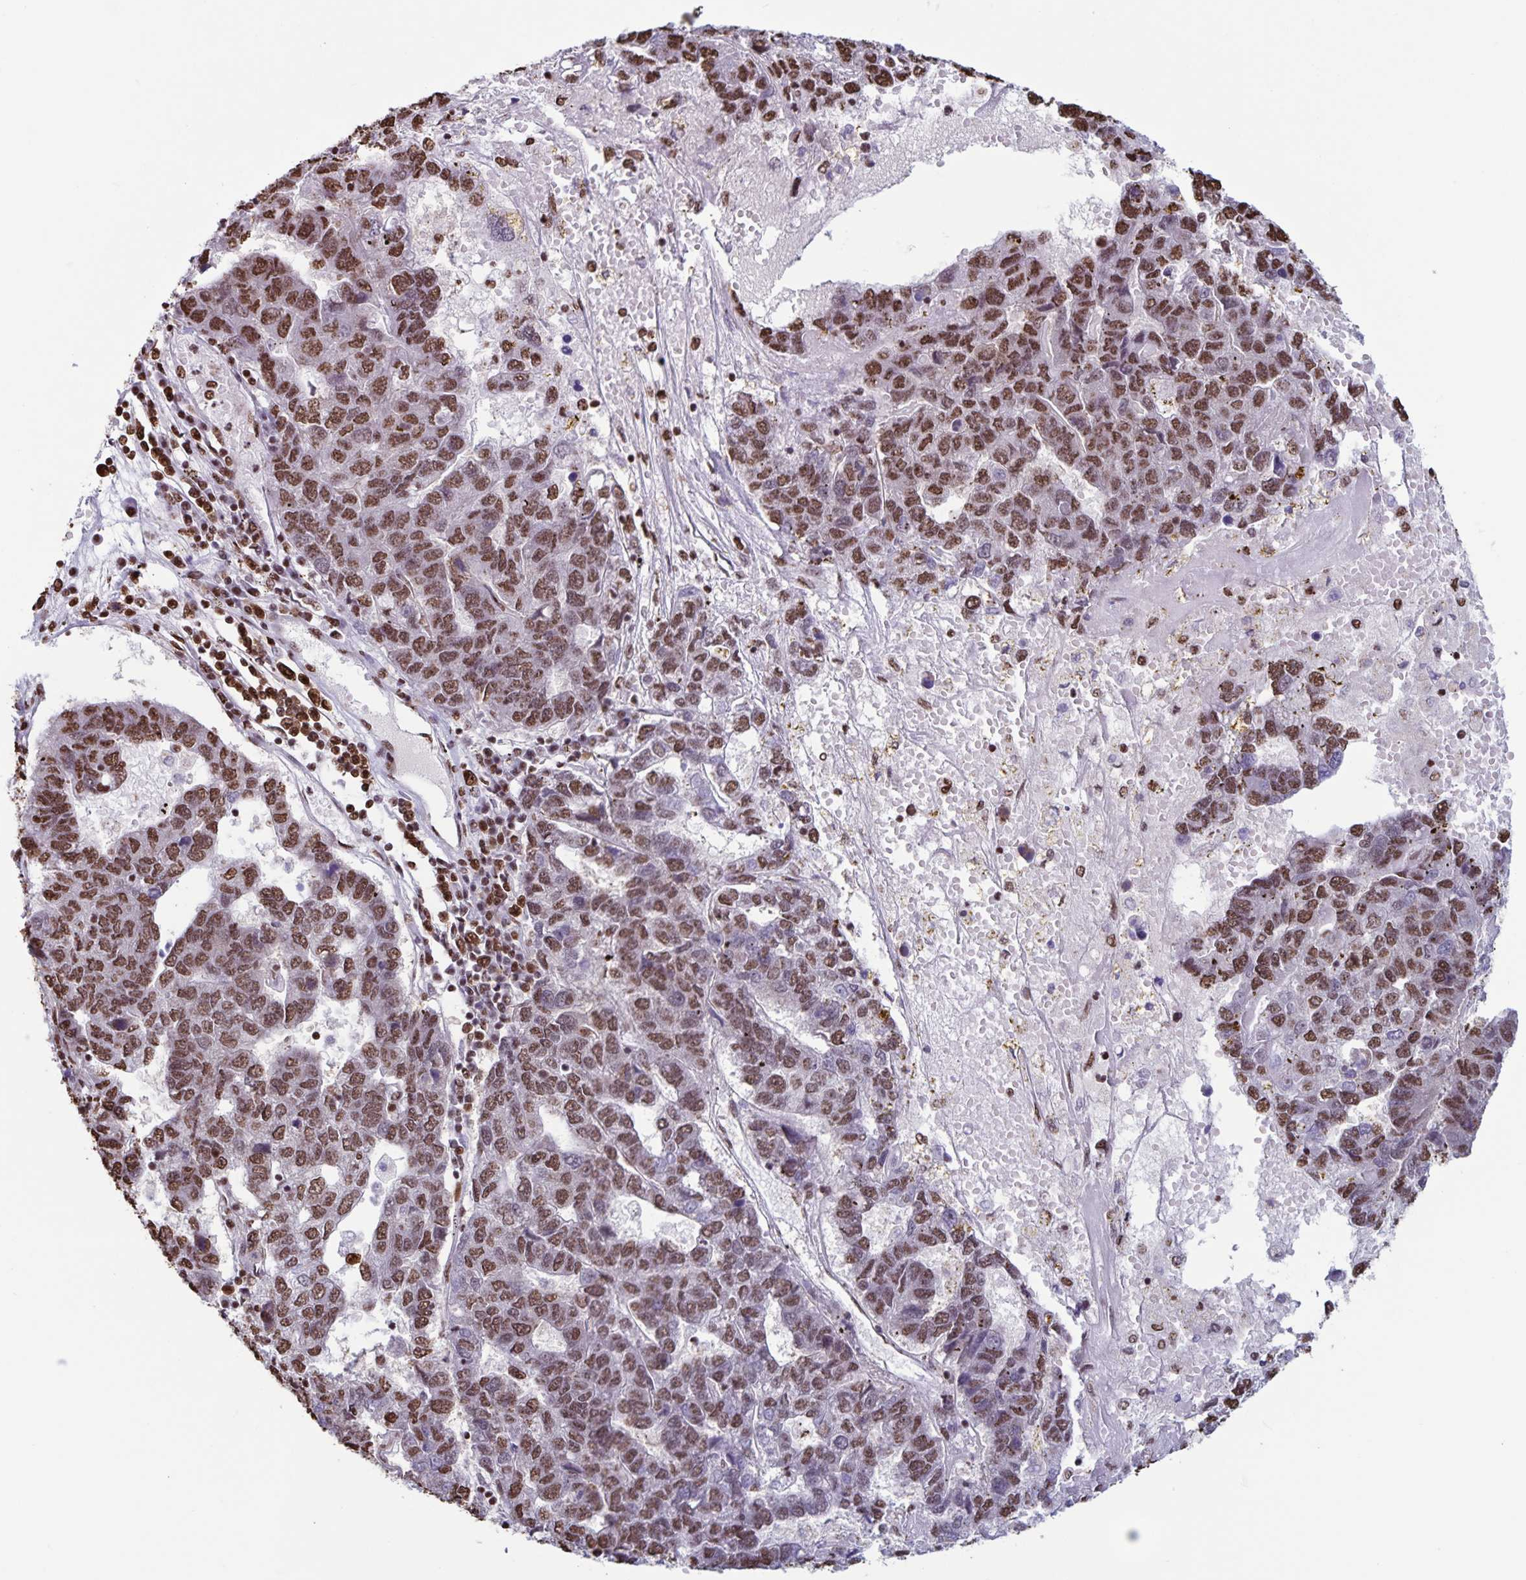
{"staining": {"intensity": "moderate", "quantity": ">75%", "location": "nuclear"}, "tissue": "pancreatic cancer", "cell_type": "Tumor cells", "image_type": "cancer", "snomed": [{"axis": "morphology", "description": "Adenocarcinoma, NOS"}, {"axis": "topography", "description": "Pancreas"}], "caption": "Immunohistochemistry (IHC) (DAB (3,3'-diaminobenzidine)) staining of human pancreatic adenocarcinoma displays moderate nuclear protein staining in approximately >75% of tumor cells. The staining was performed using DAB, with brown indicating positive protein expression. Nuclei are stained blue with hematoxylin.", "gene": "DUT", "patient": {"sex": "female", "age": 61}}